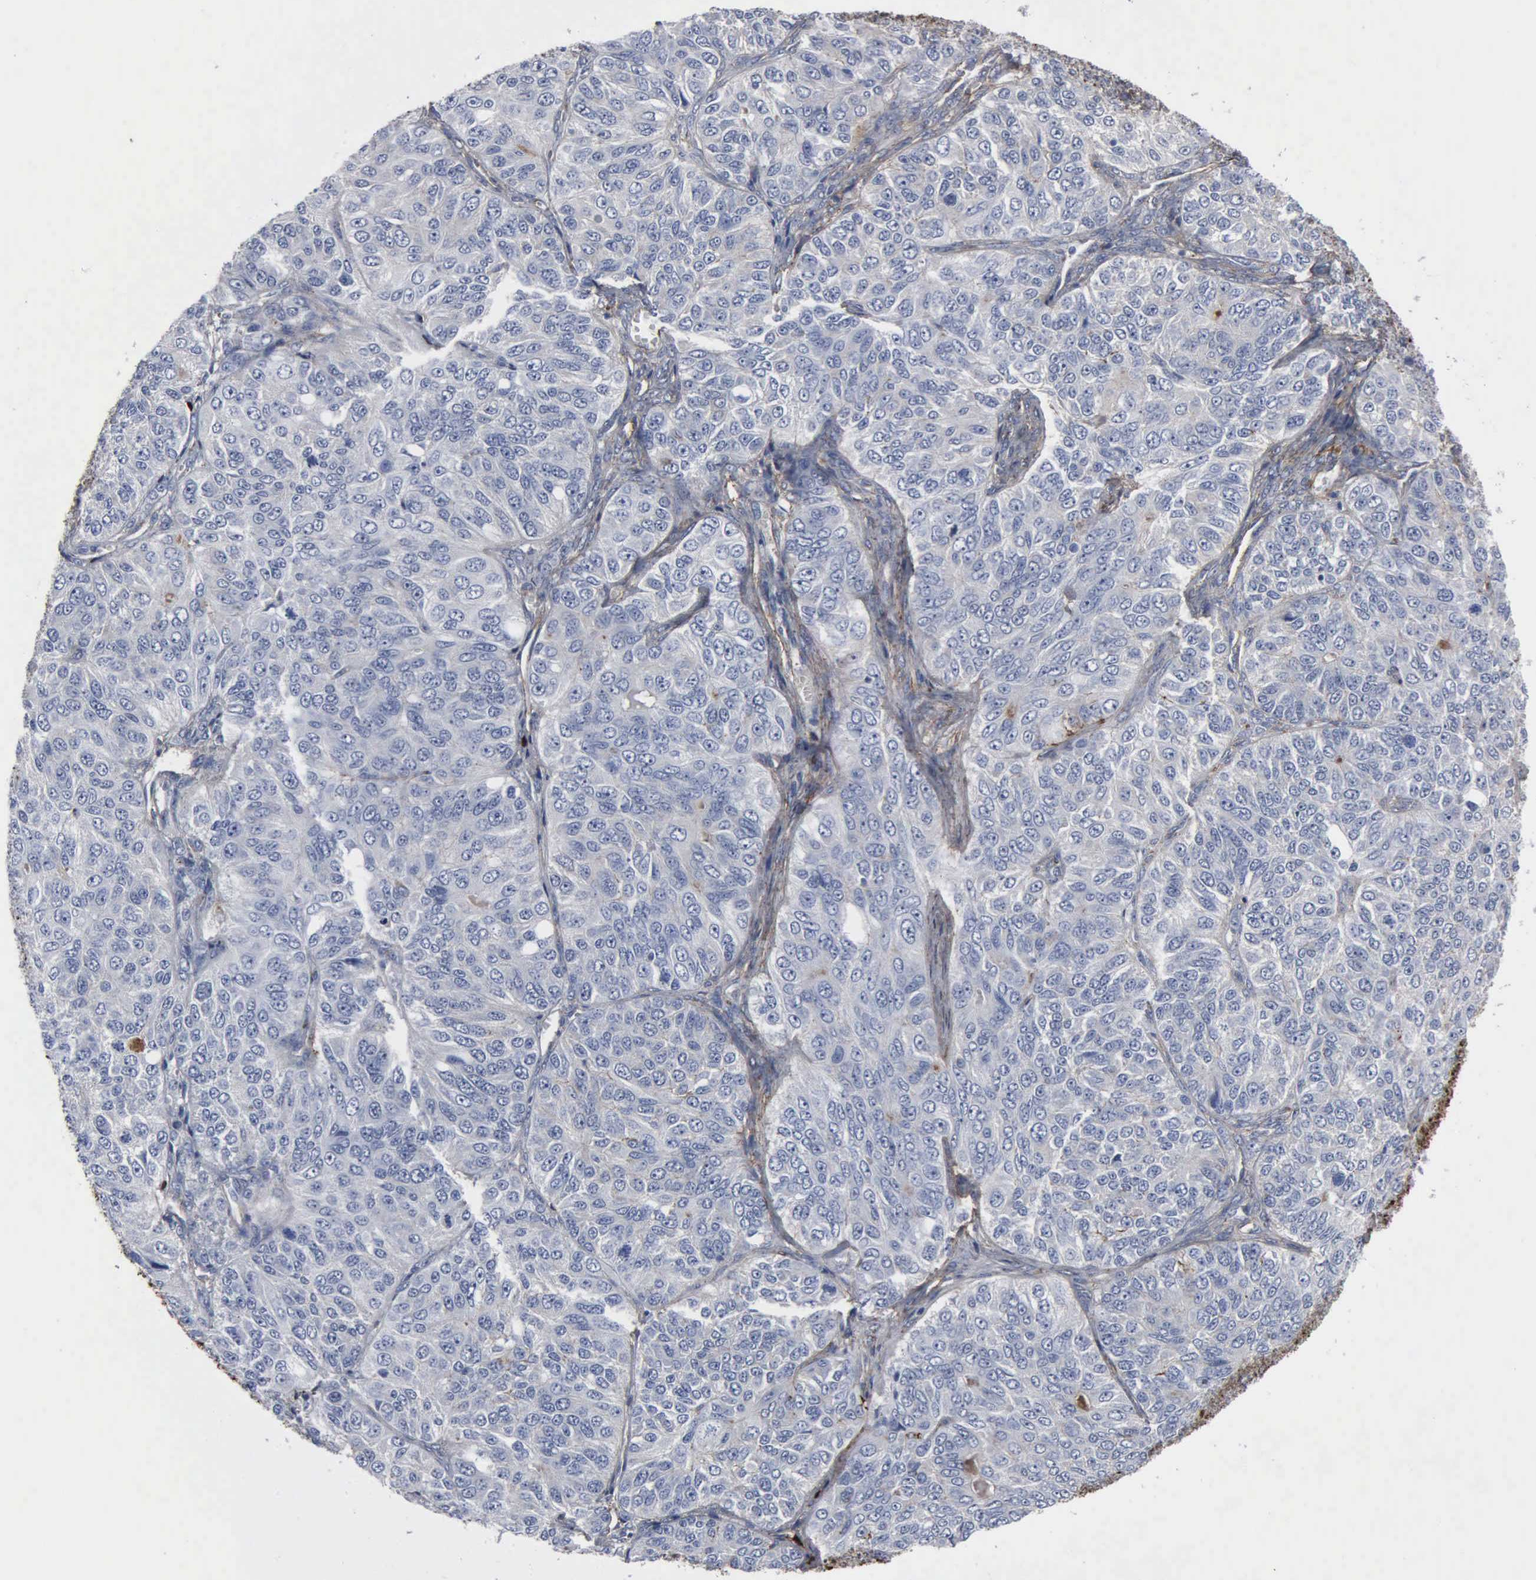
{"staining": {"intensity": "negative", "quantity": "none", "location": "none"}, "tissue": "ovarian cancer", "cell_type": "Tumor cells", "image_type": "cancer", "snomed": [{"axis": "morphology", "description": "Carcinoma, endometroid"}, {"axis": "topography", "description": "Ovary"}], "caption": "Protein analysis of ovarian cancer demonstrates no significant positivity in tumor cells. (DAB IHC visualized using brightfield microscopy, high magnification).", "gene": "FN1", "patient": {"sex": "female", "age": 51}}